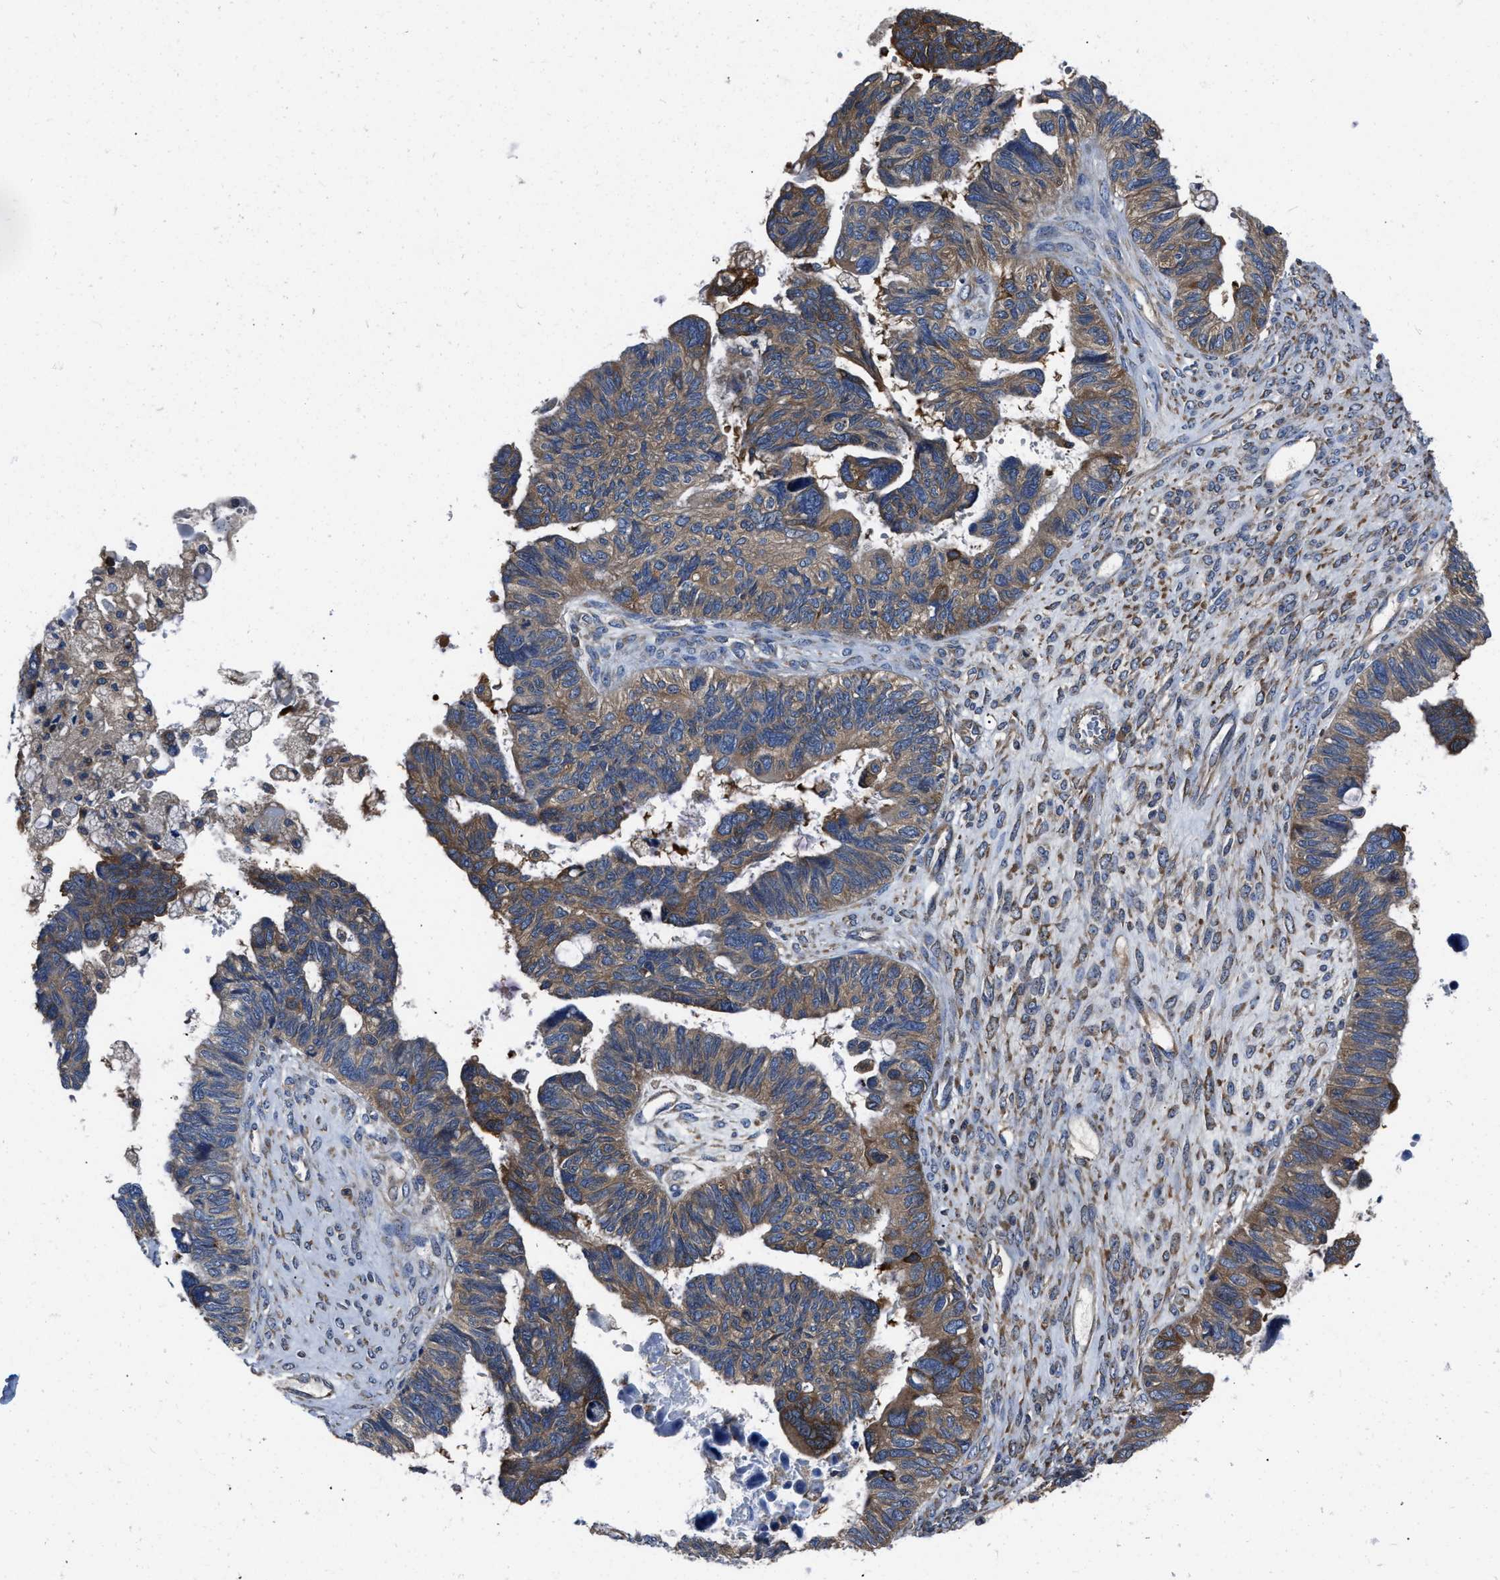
{"staining": {"intensity": "moderate", "quantity": ">75%", "location": "cytoplasmic/membranous"}, "tissue": "ovarian cancer", "cell_type": "Tumor cells", "image_type": "cancer", "snomed": [{"axis": "morphology", "description": "Cystadenocarcinoma, serous, NOS"}, {"axis": "topography", "description": "Ovary"}], "caption": "Immunohistochemical staining of human ovarian serous cystadenocarcinoma exhibits medium levels of moderate cytoplasmic/membranous protein staining in approximately >75% of tumor cells. Using DAB (brown) and hematoxylin (blue) stains, captured at high magnification using brightfield microscopy.", "gene": "YARS1", "patient": {"sex": "female", "age": 79}}